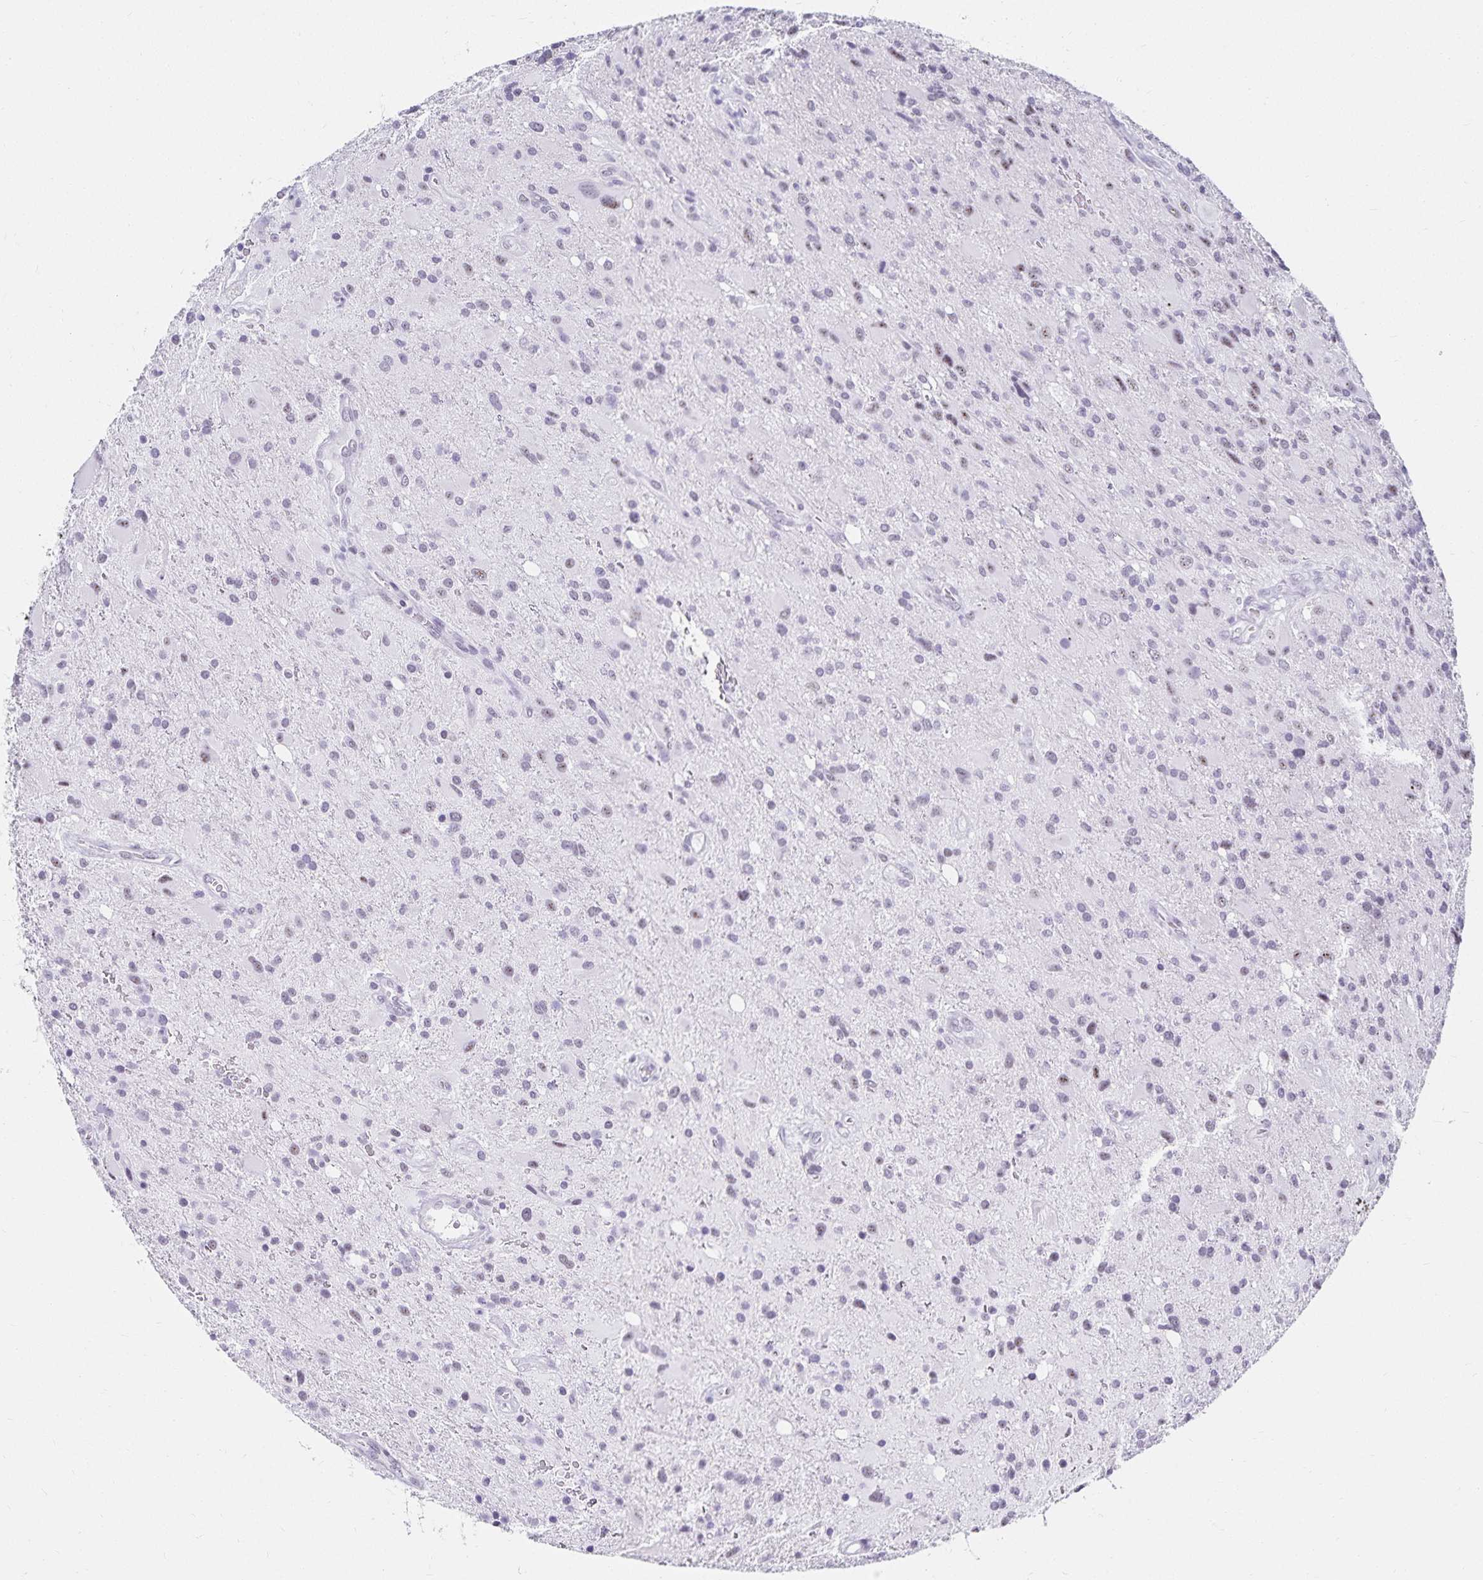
{"staining": {"intensity": "weak", "quantity": "<25%", "location": "nuclear"}, "tissue": "glioma", "cell_type": "Tumor cells", "image_type": "cancer", "snomed": [{"axis": "morphology", "description": "Glioma, malignant, High grade"}, {"axis": "topography", "description": "Brain"}], "caption": "Tumor cells are negative for protein expression in human glioma.", "gene": "C20orf85", "patient": {"sex": "male", "age": 53}}